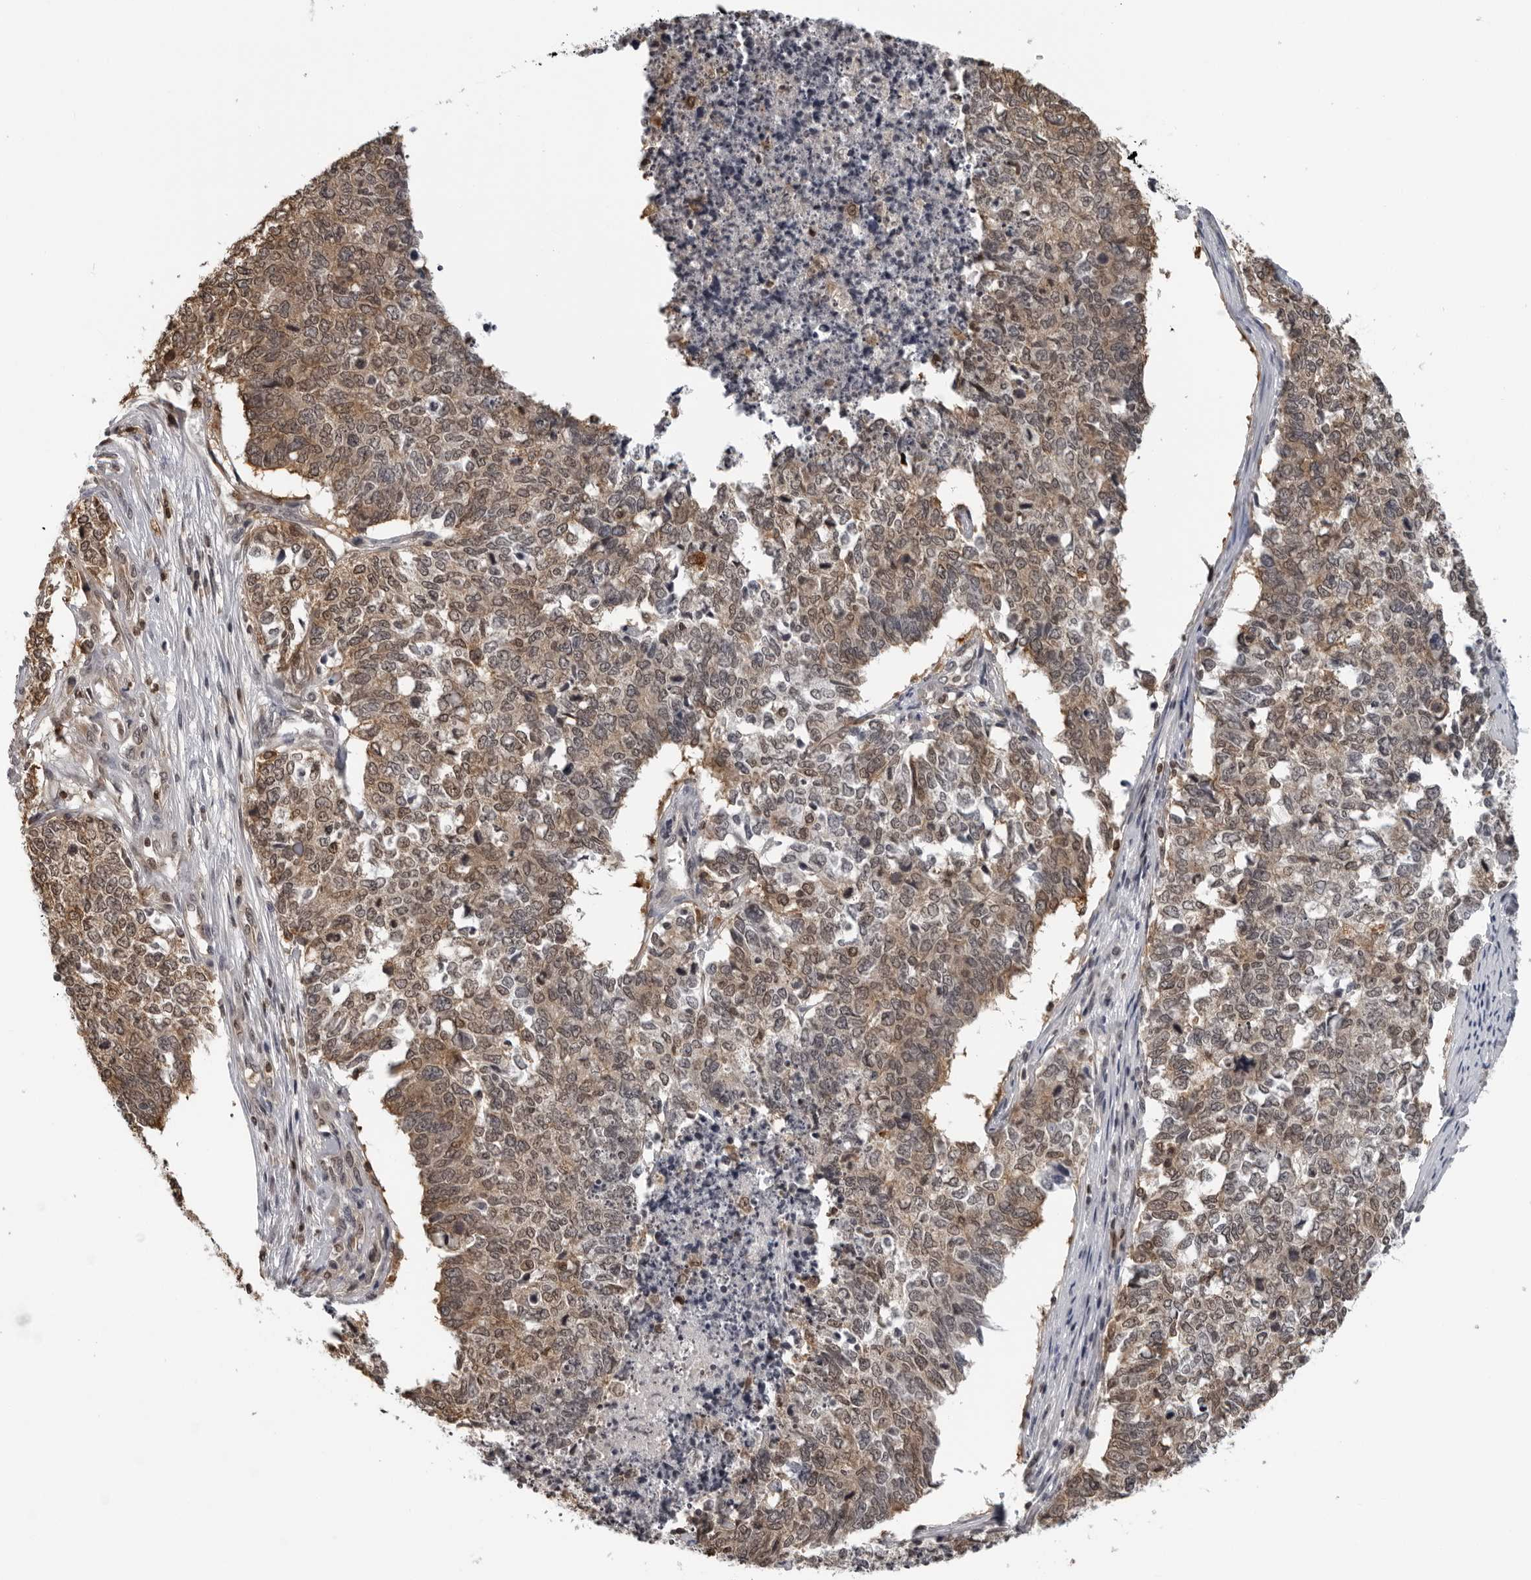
{"staining": {"intensity": "moderate", "quantity": "25%-75%", "location": "cytoplasmic/membranous,nuclear"}, "tissue": "cervical cancer", "cell_type": "Tumor cells", "image_type": "cancer", "snomed": [{"axis": "morphology", "description": "Squamous cell carcinoma, NOS"}, {"axis": "topography", "description": "Cervix"}], "caption": "Protein analysis of squamous cell carcinoma (cervical) tissue demonstrates moderate cytoplasmic/membranous and nuclear positivity in about 25%-75% of tumor cells.", "gene": "HSPH1", "patient": {"sex": "female", "age": 63}}